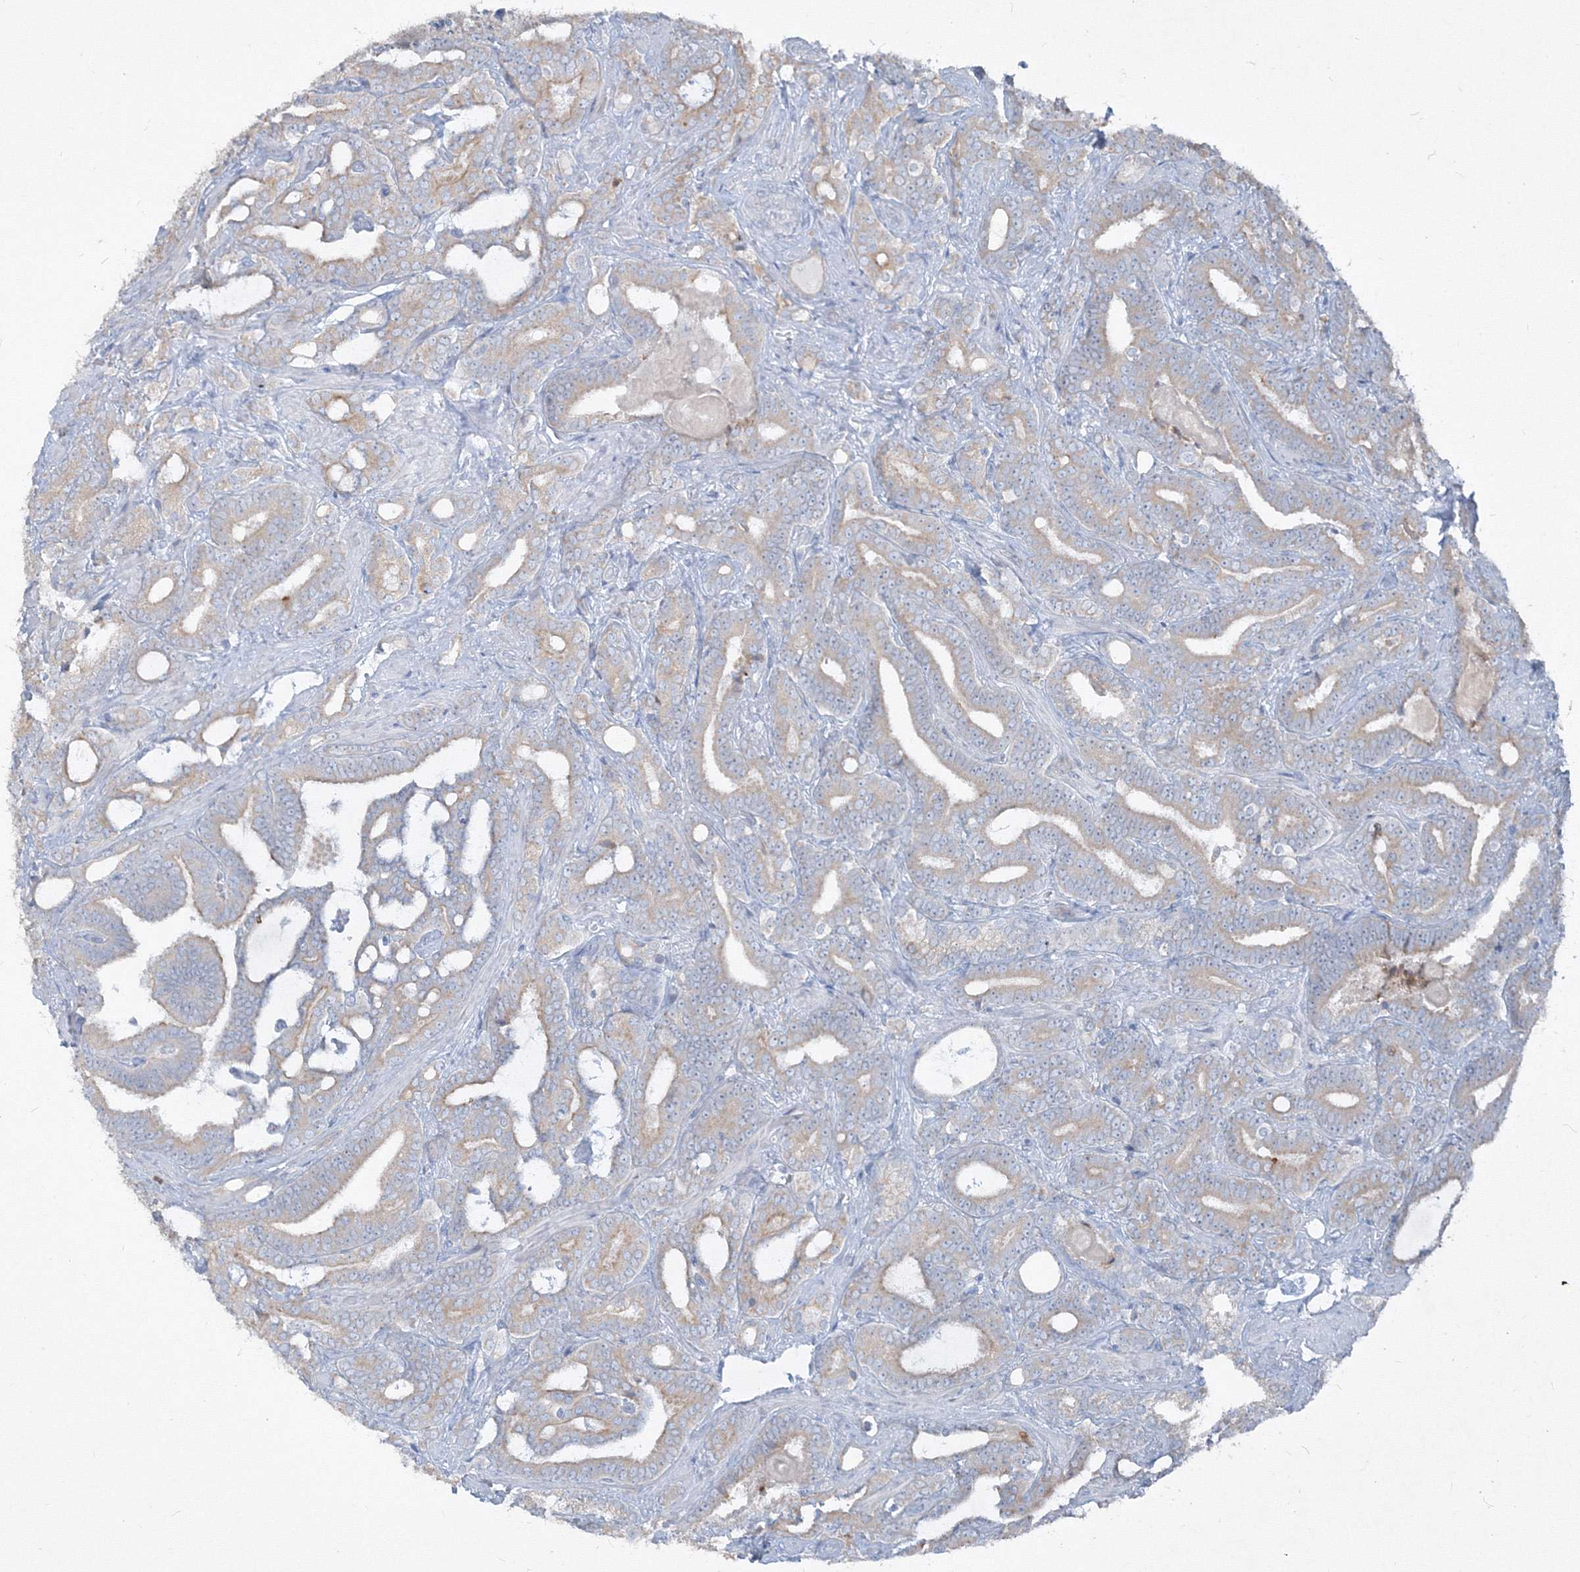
{"staining": {"intensity": "weak", "quantity": "<25%", "location": "cytoplasmic/membranous"}, "tissue": "prostate cancer", "cell_type": "Tumor cells", "image_type": "cancer", "snomed": [{"axis": "morphology", "description": "Adenocarcinoma, High grade"}, {"axis": "topography", "description": "Prostate and seminal vesicle, NOS"}], "caption": "A photomicrograph of human high-grade adenocarcinoma (prostate) is negative for staining in tumor cells. (Stains: DAB (3,3'-diaminobenzidine) immunohistochemistry with hematoxylin counter stain, Microscopy: brightfield microscopy at high magnification).", "gene": "IFNAR1", "patient": {"sex": "male", "age": 67}}